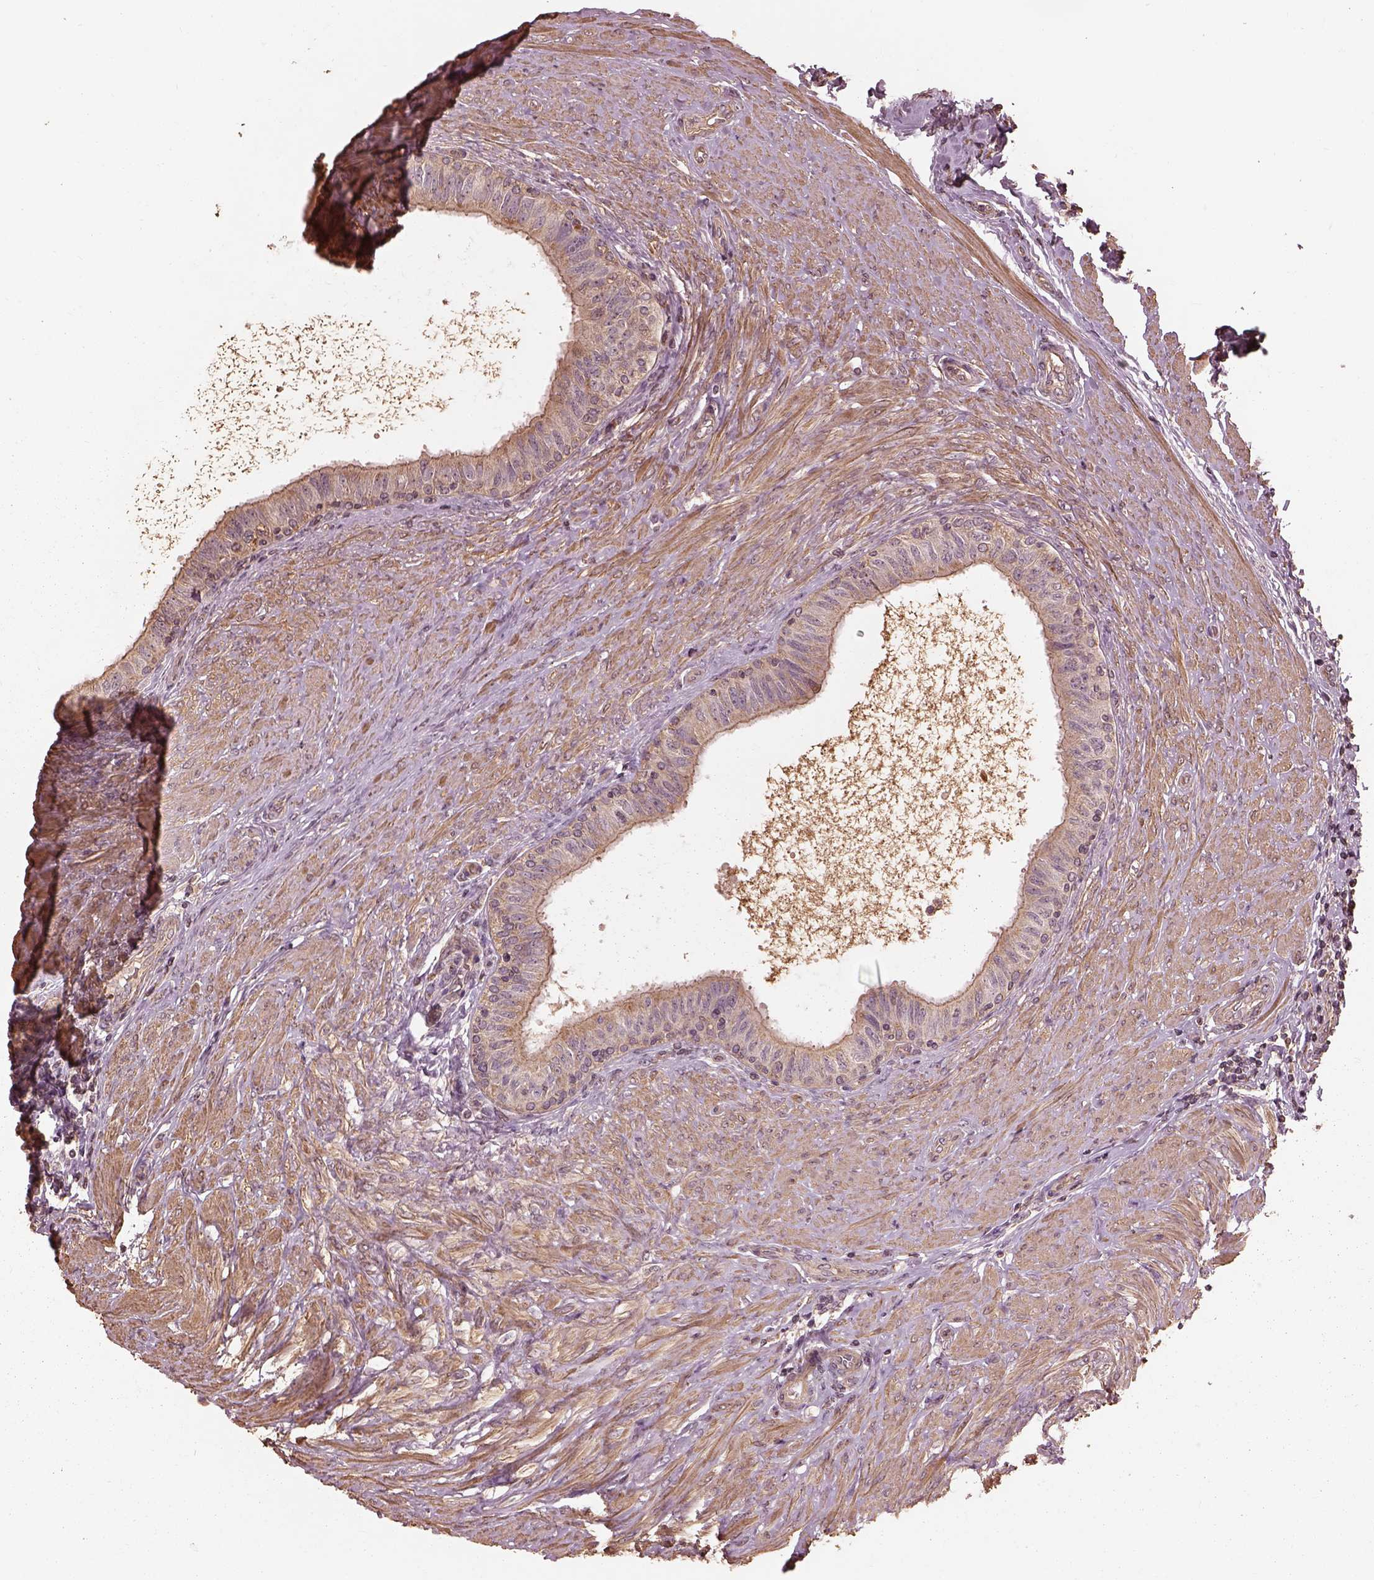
{"staining": {"intensity": "moderate", "quantity": "25%-75%", "location": "cytoplasmic/membranous"}, "tissue": "epididymis", "cell_type": "Glandular cells", "image_type": "normal", "snomed": [{"axis": "morphology", "description": "Normal tissue, NOS"}, {"axis": "morphology", "description": "Seminoma, NOS"}, {"axis": "topography", "description": "Testis"}, {"axis": "topography", "description": "Epididymis"}], "caption": "Epididymis stained for a protein (brown) exhibits moderate cytoplasmic/membranous positive staining in about 25%-75% of glandular cells.", "gene": "METTL4", "patient": {"sex": "male", "age": 61}}